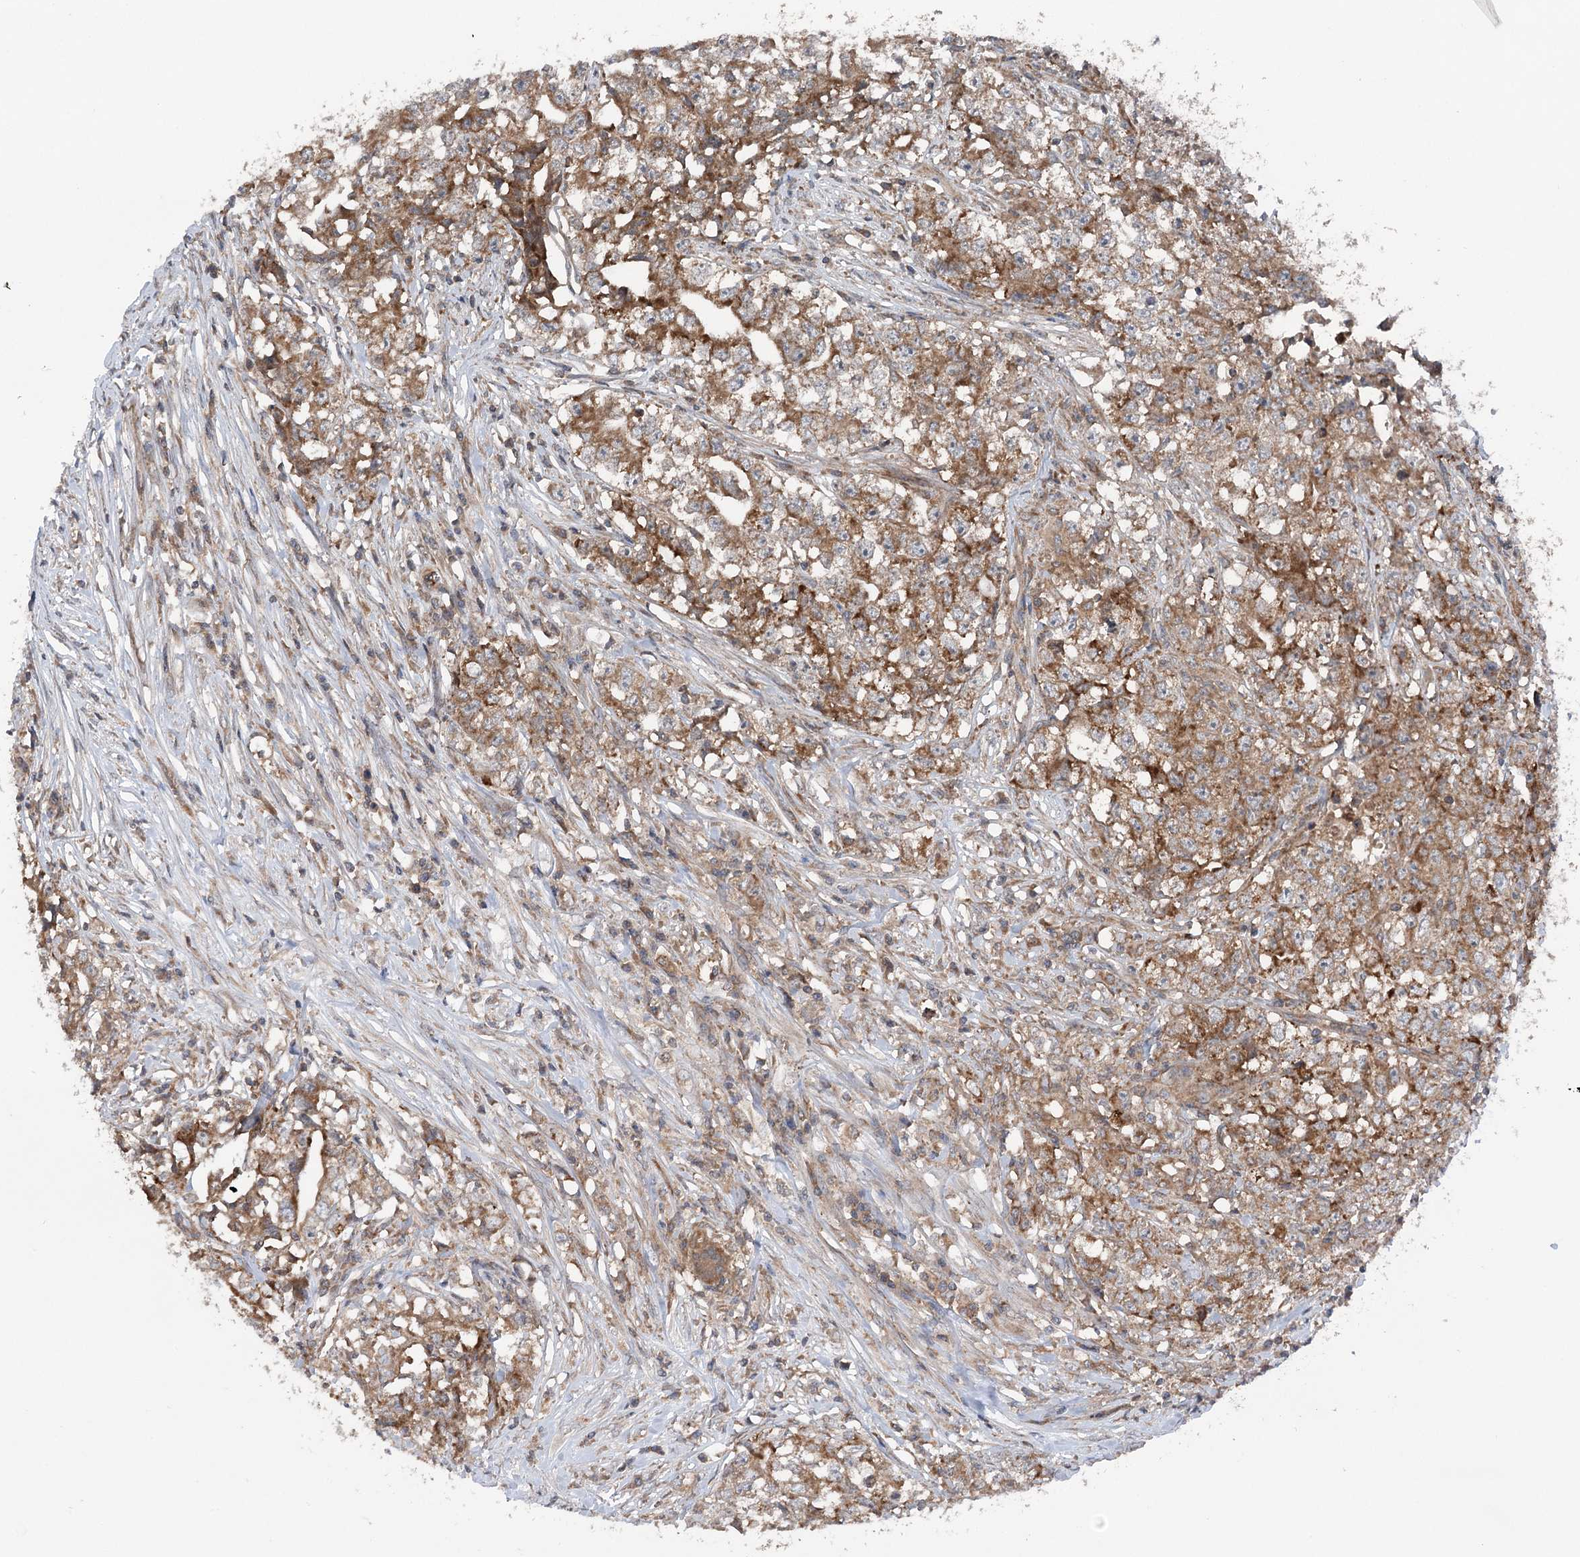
{"staining": {"intensity": "moderate", "quantity": ">75%", "location": "cytoplasmic/membranous"}, "tissue": "testis cancer", "cell_type": "Tumor cells", "image_type": "cancer", "snomed": [{"axis": "morphology", "description": "Seminoma, NOS"}, {"axis": "morphology", "description": "Carcinoma, Embryonal, NOS"}, {"axis": "topography", "description": "Testis"}], "caption": "The immunohistochemical stain labels moderate cytoplasmic/membranous positivity in tumor cells of testis cancer tissue.", "gene": "PPP1R21", "patient": {"sex": "male", "age": 43}}